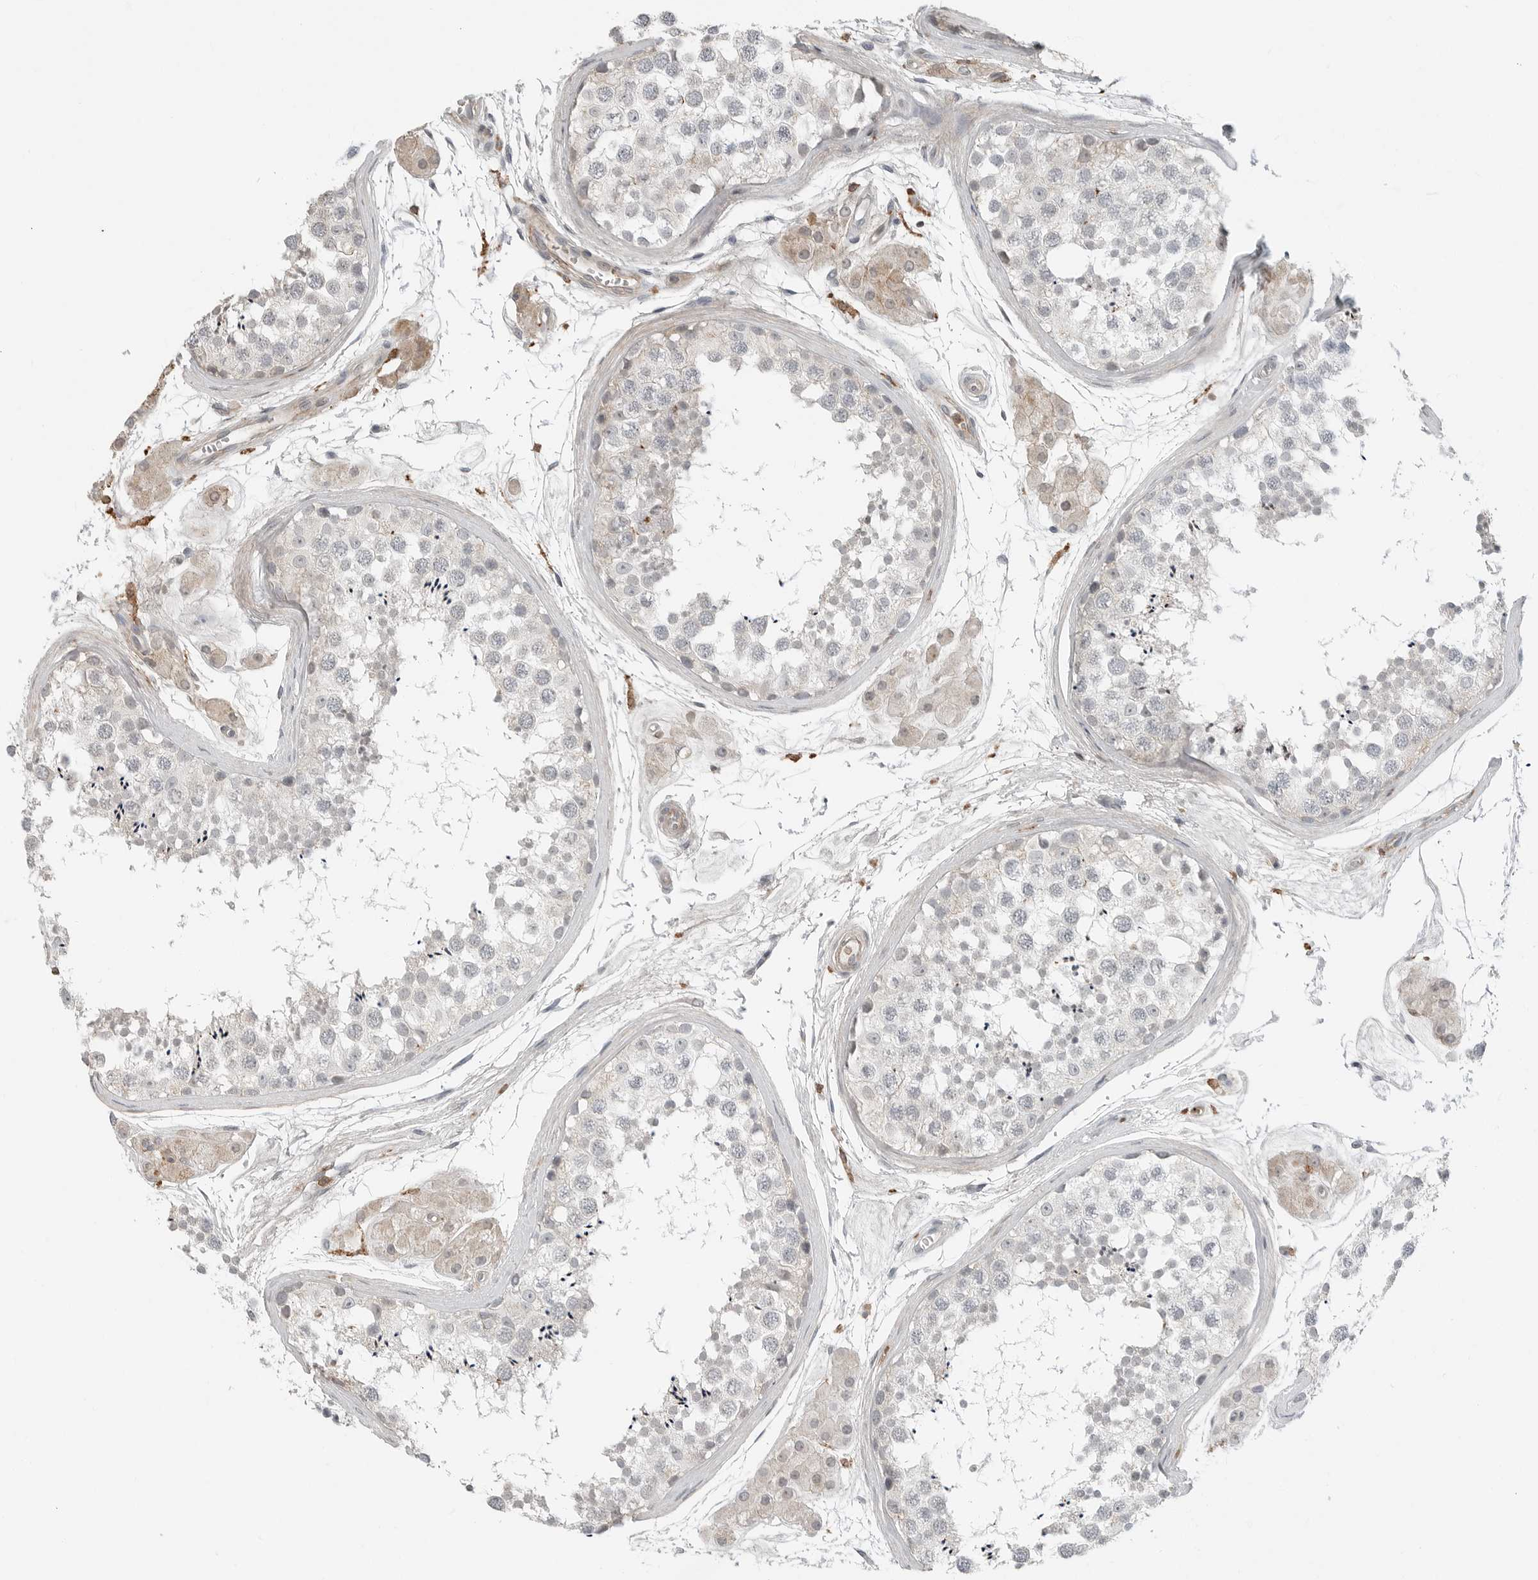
{"staining": {"intensity": "negative", "quantity": "none", "location": "none"}, "tissue": "testis", "cell_type": "Cells in seminiferous ducts", "image_type": "normal", "snomed": [{"axis": "morphology", "description": "Normal tissue, NOS"}, {"axis": "topography", "description": "Testis"}], "caption": "High magnification brightfield microscopy of benign testis stained with DAB (3,3'-diaminobenzidine) (brown) and counterstained with hematoxylin (blue): cells in seminiferous ducts show no significant positivity. Brightfield microscopy of immunohistochemistry (IHC) stained with DAB (brown) and hematoxylin (blue), captured at high magnification.", "gene": "LEFTY2", "patient": {"sex": "male", "age": 56}}